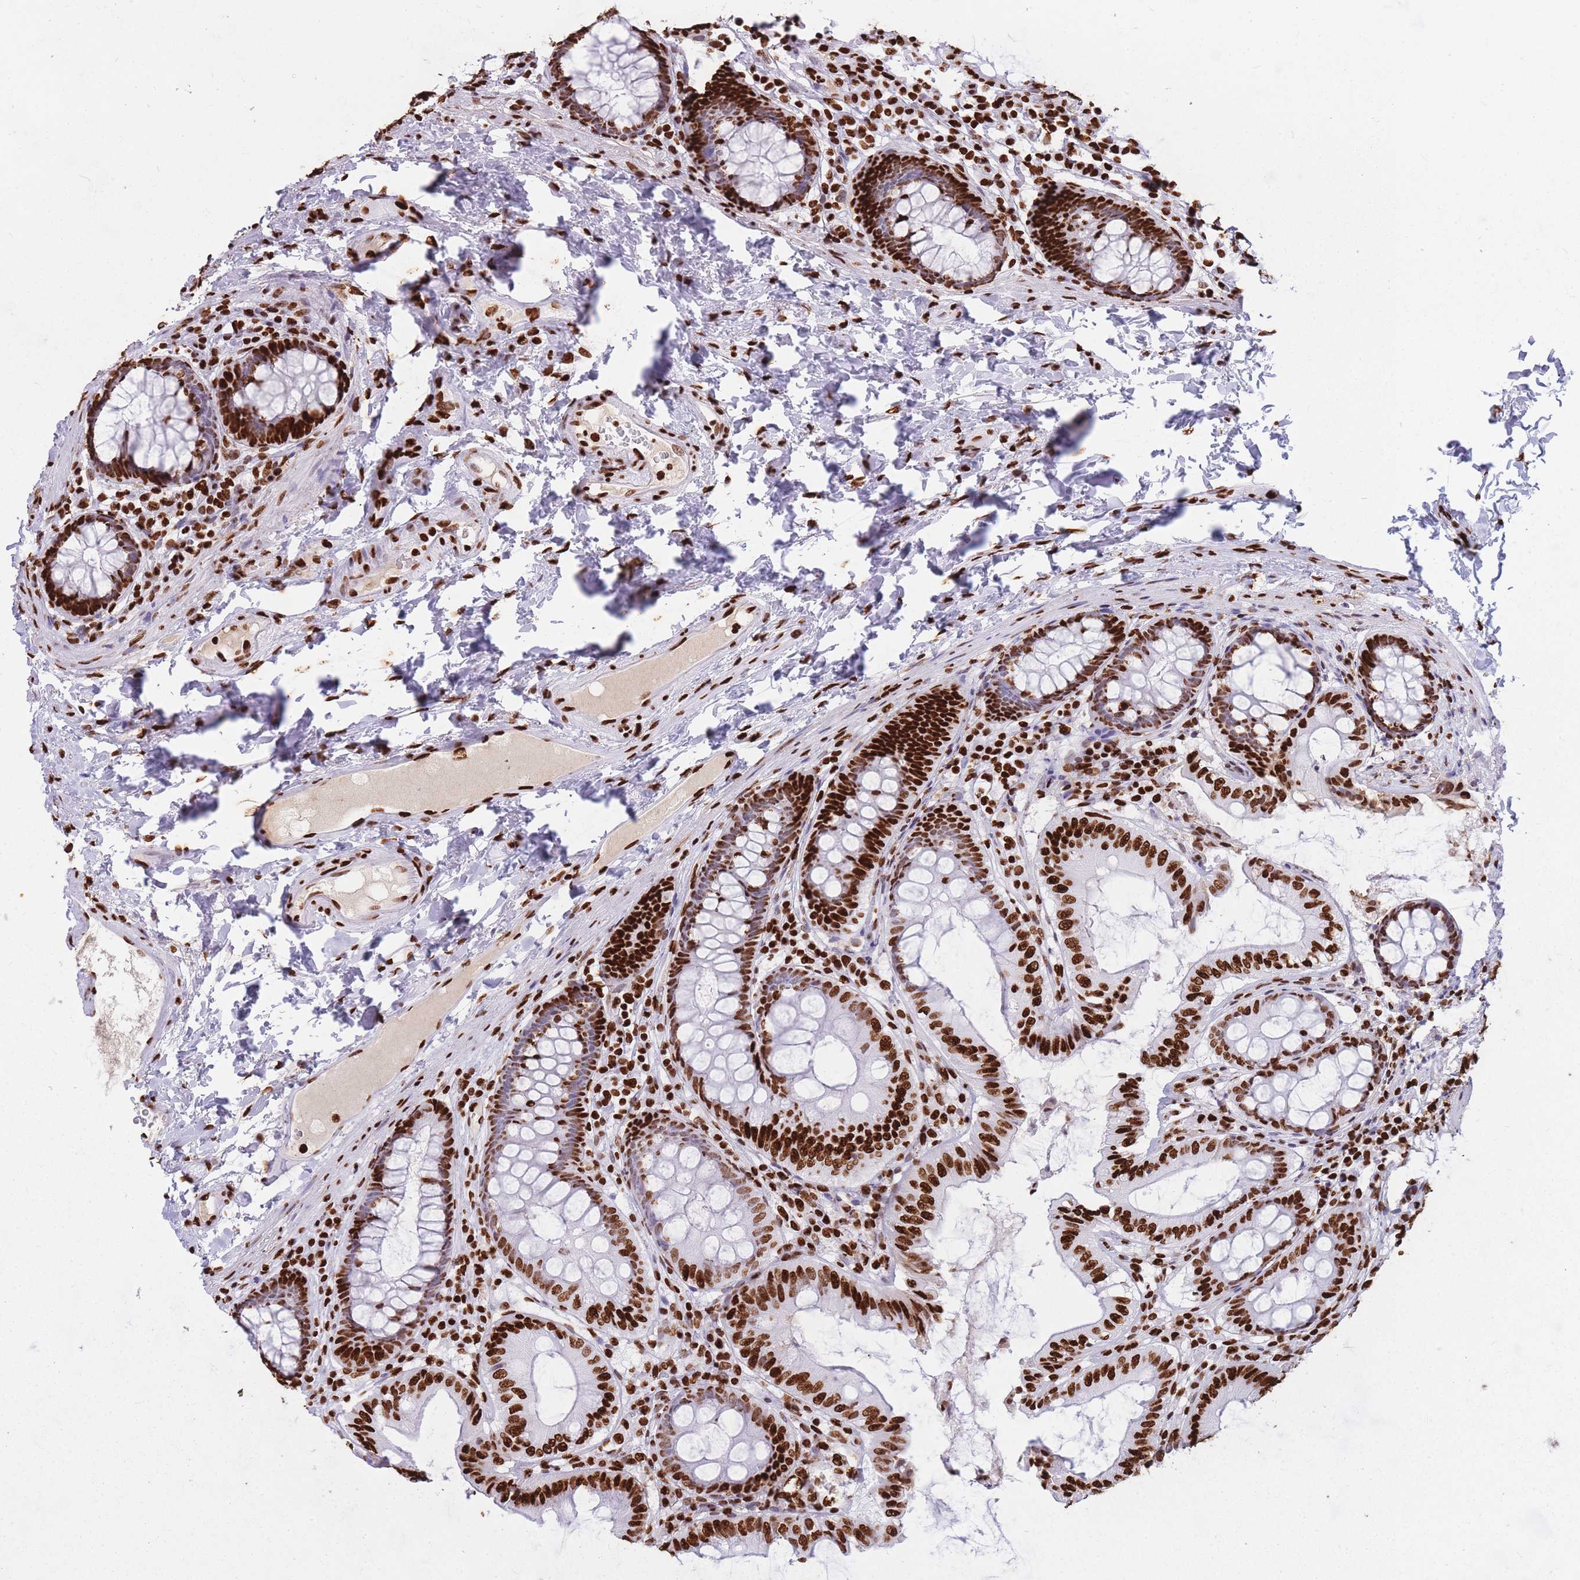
{"staining": {"intensity": "strong", "quantity": ">75%", "location": "nuclear"}, "tissue": "colon", "cell_type": "Endothelial cells", "image_type": "normal", "snomed": [{"axis": "morphology", "description": "Normal tissue, NOS"}, {"axis": "topography", "description": "Colon"}], "caption": "Protein expression analysis of benign colon reveals strong nuclear expression in approximately >75% of endothelial cells. (IHC, brightfield microscopy, high magnification).", "gene": "HNRNPUL1", "patient": {"sex": "male", "age": 84}}